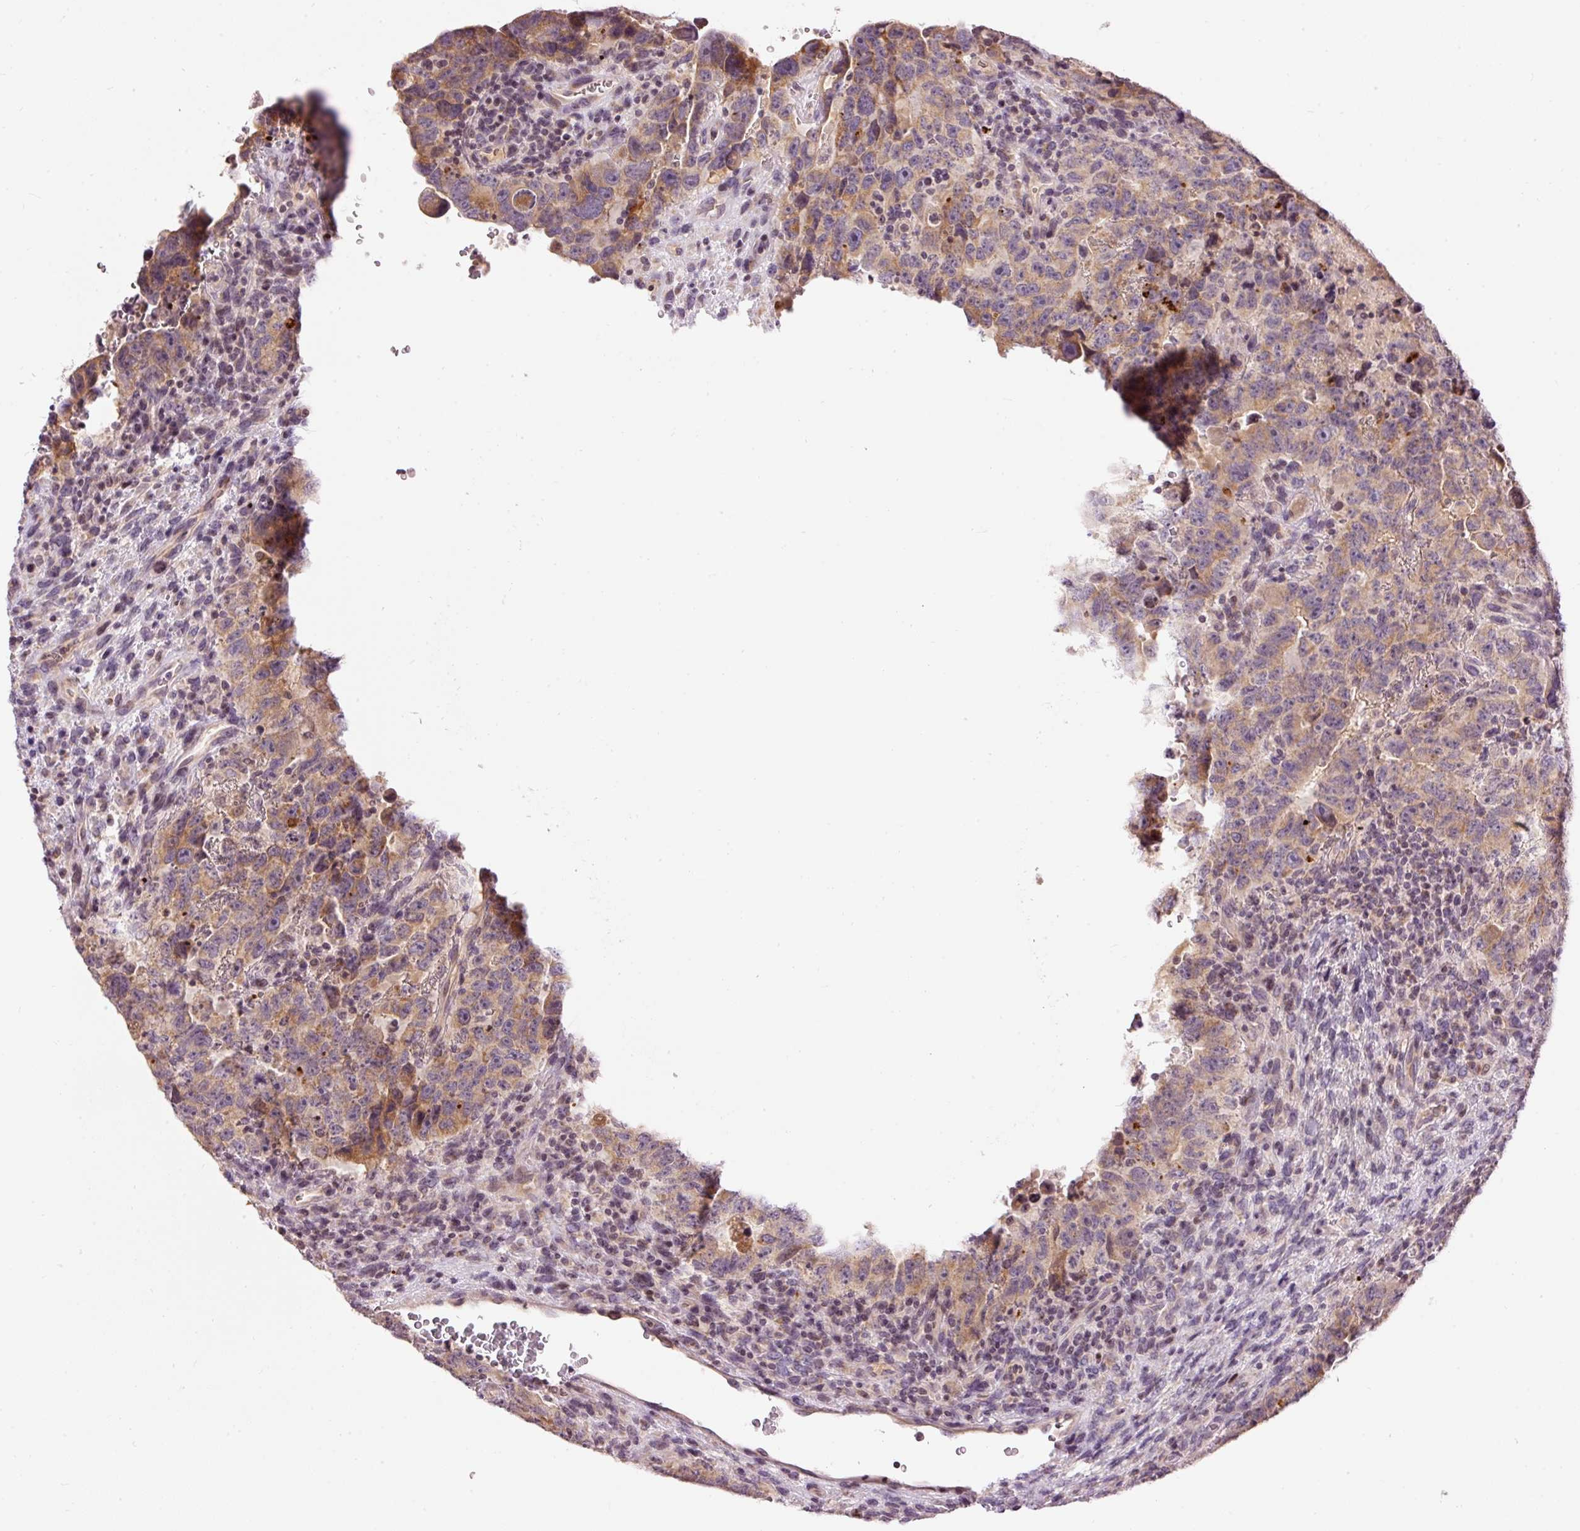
{"staining": {"intensity": "moderate", "quantity": "25%-75%", "location": "cytoplasmic/membranous"}, "tissue": "testis cancer", "cell_type": "Tumor cells", "image_type": "cancer", "snomed": [{"axis": "morphology", "description": "Carcinoma, Embryonal, NOS"}, {"axis": "topography", "description": "Testis"}], "caption": "A histopathology image of human testis cancer (embryonal carcinoma) stained for a protein shows moderate cytoplasmic/membranous brown staining in tumor cells.", "gene": "ABHD11", "patient": {"sex": "male", "age": 24}}